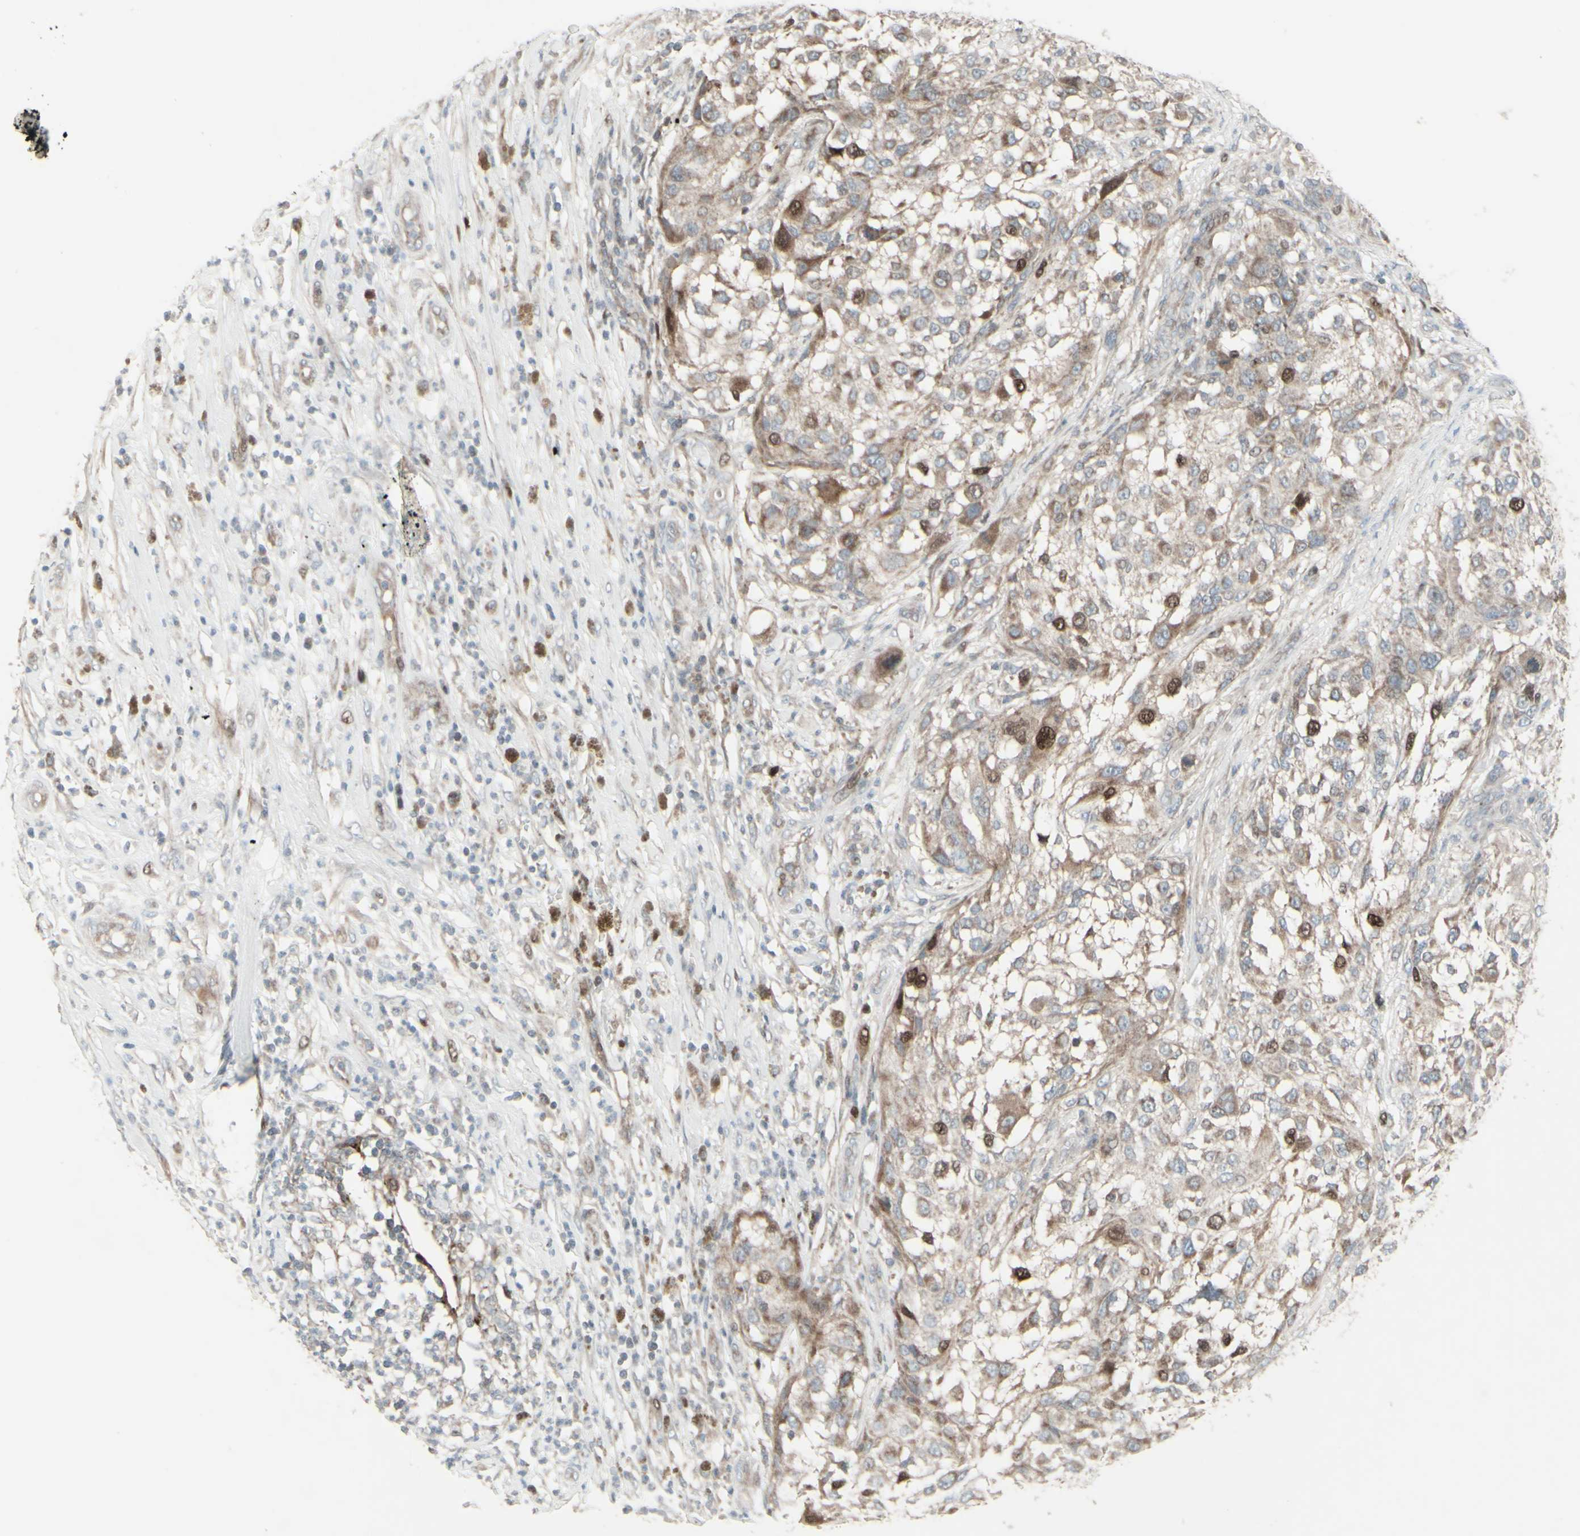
{"staining": {"intensity": "moderate", "quantity": "25%-75%", "location": "cytoplasmic/membranous,nuclear"}, "tissue": "melanoma", "cell_type": "Tumor cells", "image_type": "cancer", "snomed": [{"axis": "morphology", "description": "Necrosis, NOS"}, {"axis": "morphology", "description": "Malignant melanoma, NOS"}, {"axis": "topography", "description": "Skin"}], "caption": "A medium amount of moderate cytoplasmic/membranous and nuclear positivity is identified in about 25%-75% of tumor cells in malignant melanoma tissue.", "gene": "GMNN", "patient": {"sex": "female", "age": 87}}